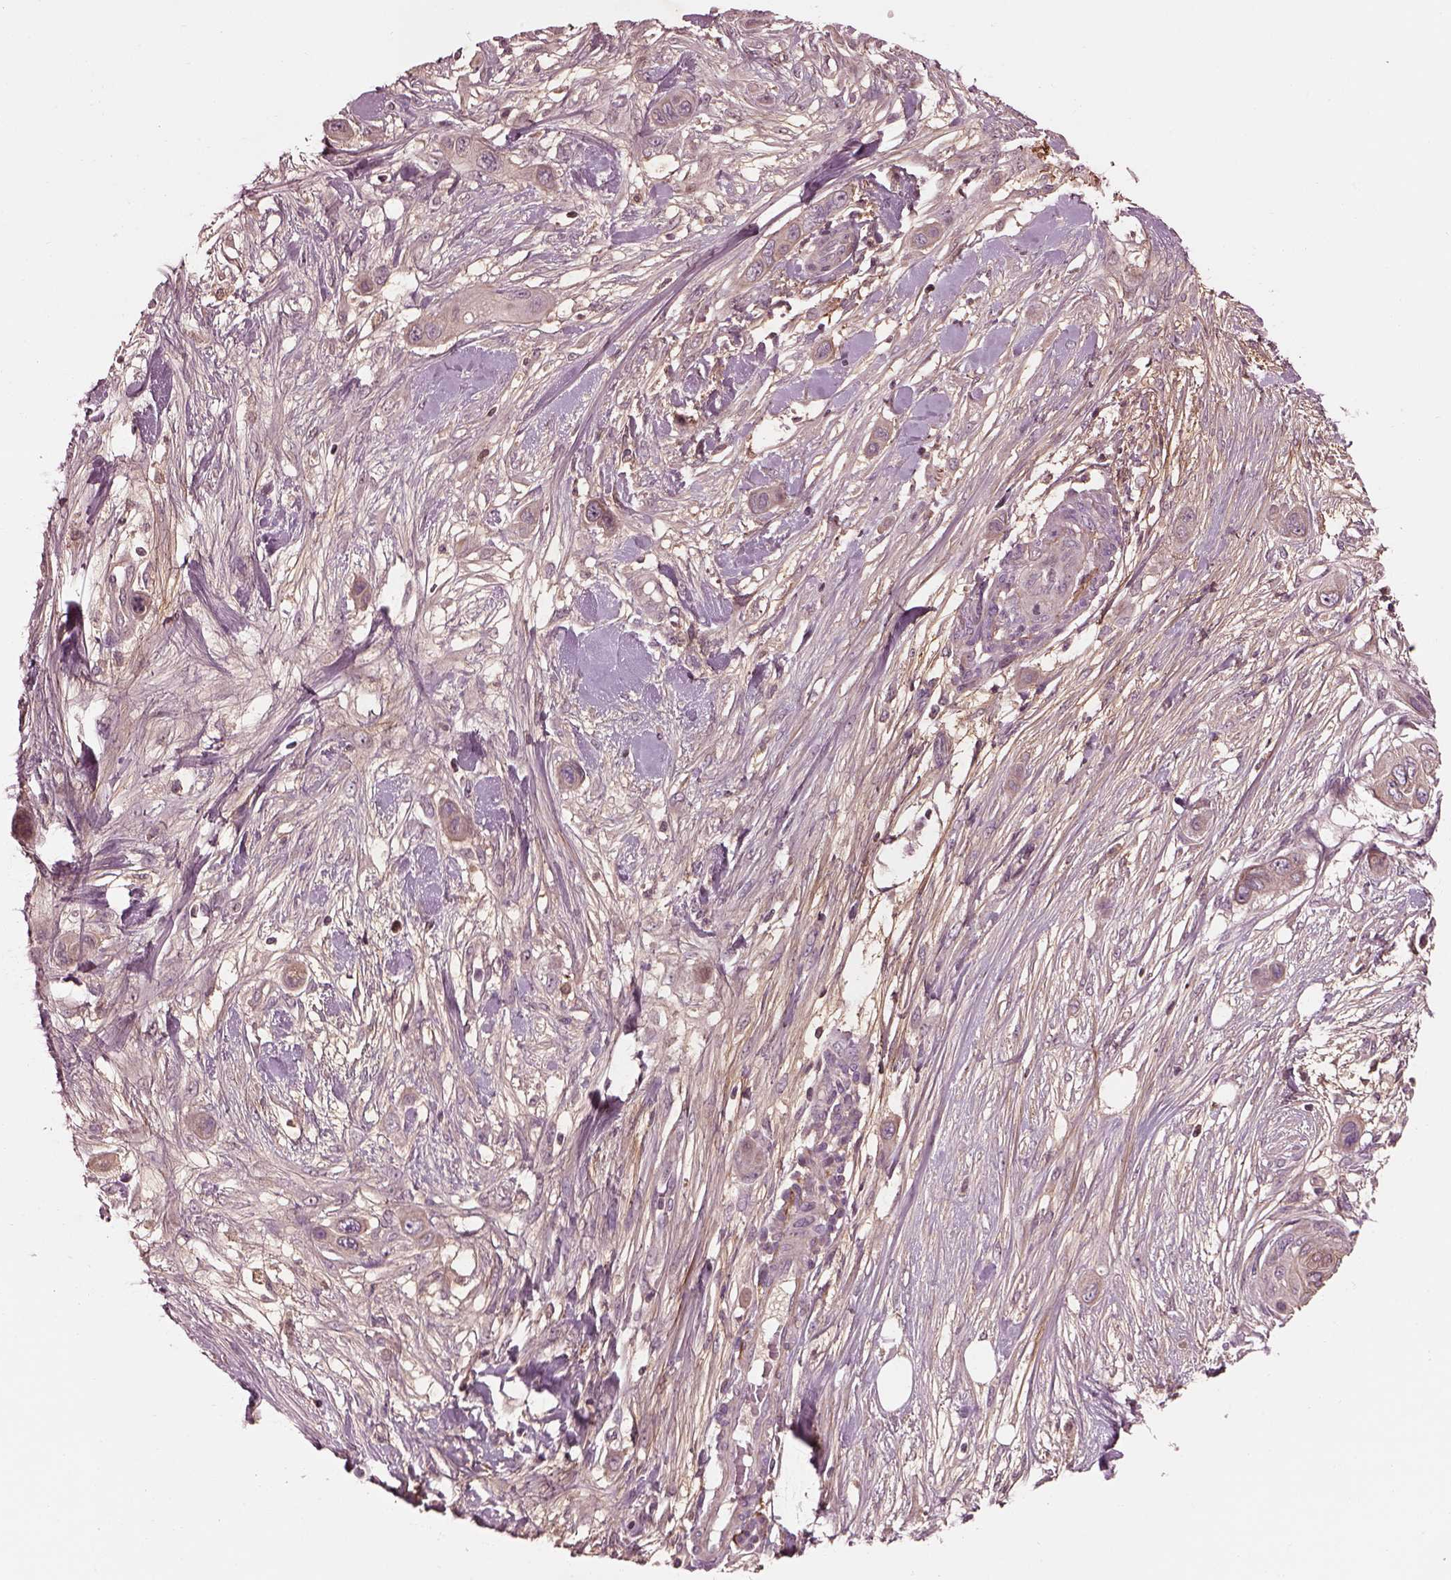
{"staining": {"intensity": "weak", "quantity": "25%-75%", "location": "cytoplasmic/membranous"}, "tissue": "skin cancer", "cell_type": "Tumor cells", "image_type": "cancer", "snomed": [{"axis": "morphology", "description": "Squamous cell carcinoma, NOS"}, {"axis": "topography", "description": "Skin"}], "caption": "A brown stain shows weak cytoplasmic/membranous staining of a protein in human skin squamous cell carcinoma tumor cells. (Stains: DAB (3,3'-diaminobenzidine) in brown, nuclei in blue, Microscopy: brightfield microscopy at high magnification).", "gene": "EFEMP1", "patient": {"sex": "male", "age": 79}}